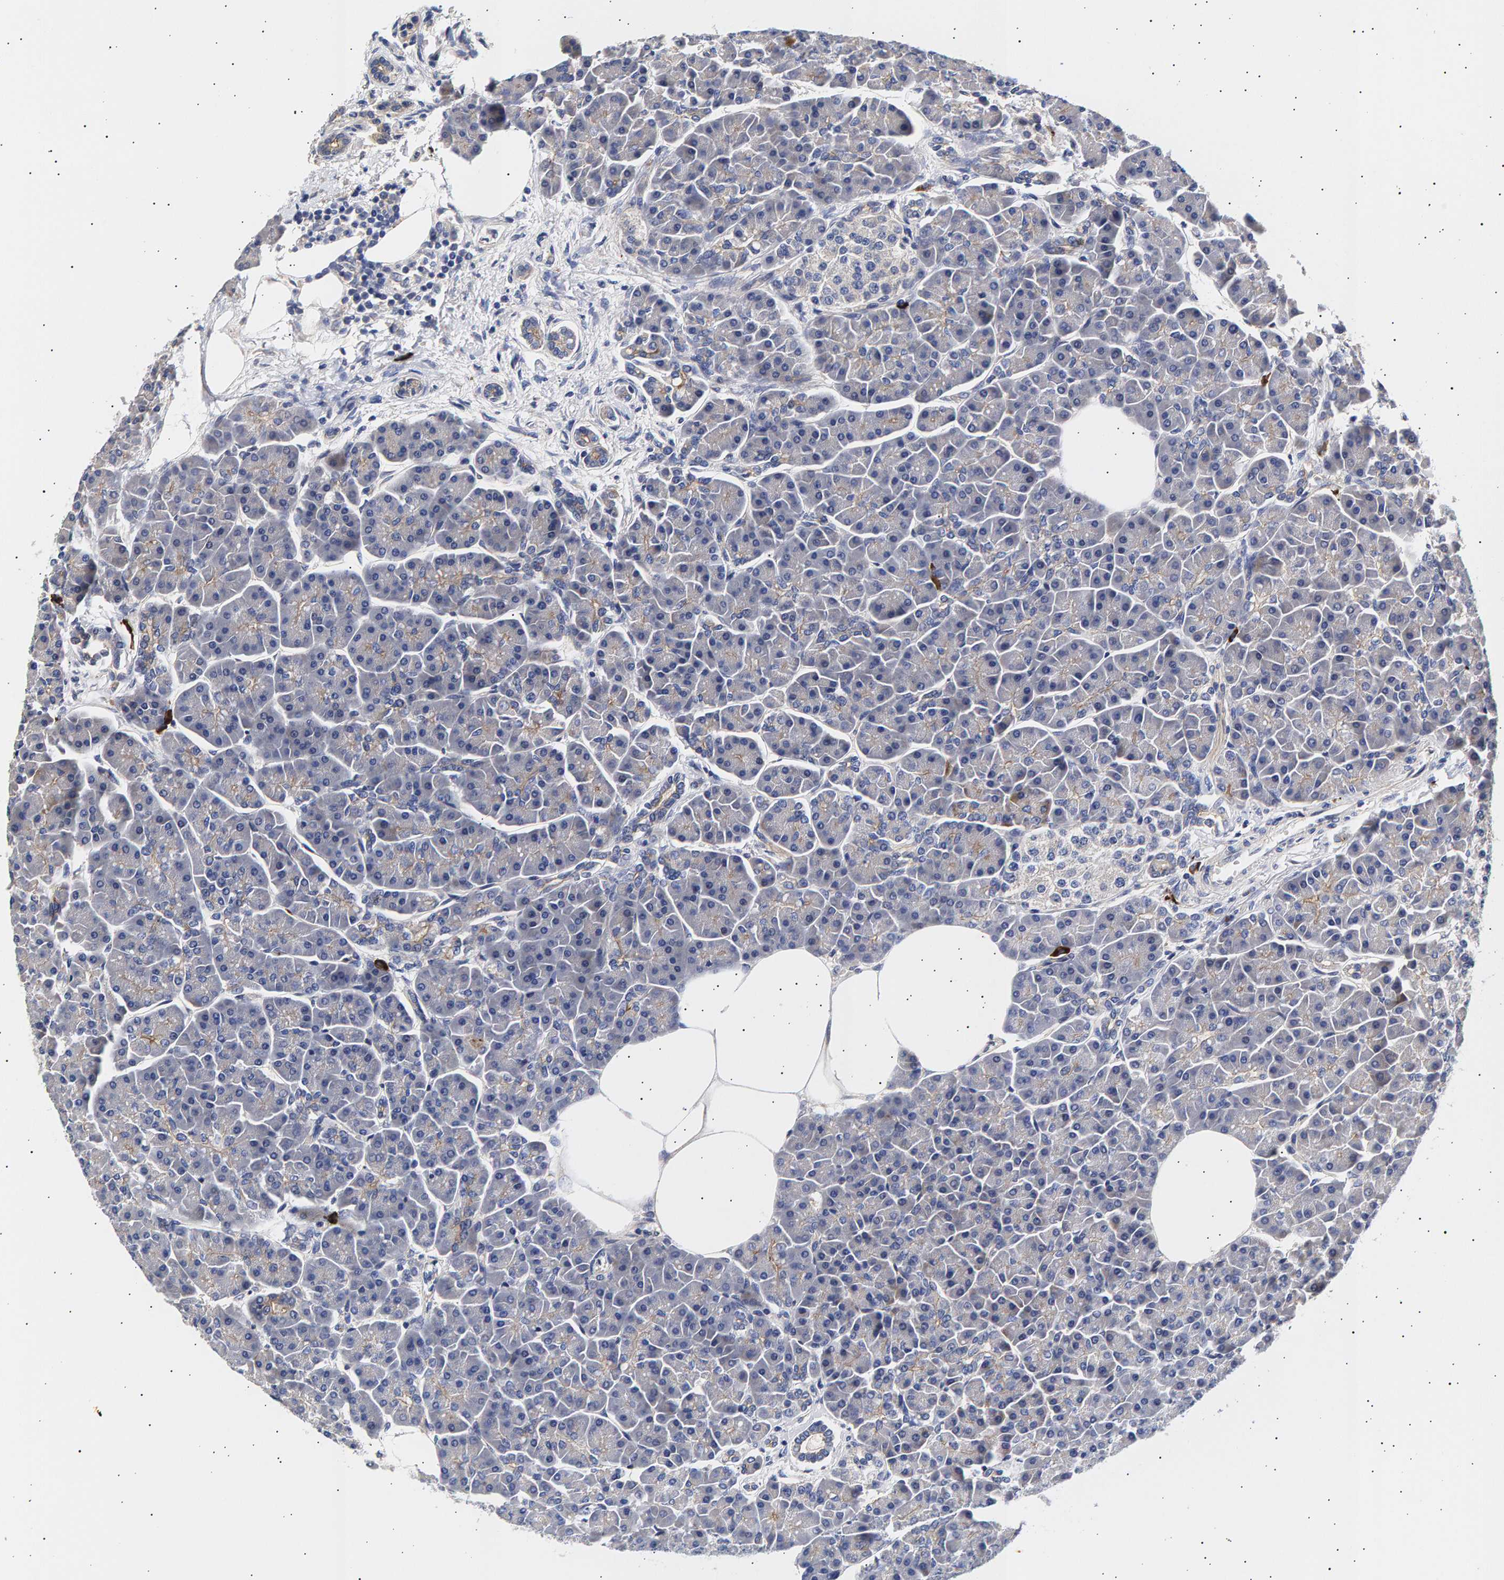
{"staining": {"intensity": "moderate", "quantity": "<25%", "location": "cytoplasmic/membranous"}, "tissue": "pancreas", "cell_type": "Exocrine glandular cells", "image_type": "normal", "snomed": [{"axis": "morphology", "description": "Normal tissue, NOS"}, {"axis": "topography", "description": "Pancreas"}], "caption": "This micrograph displays immunohistochemistry staining of benign pancreas, with low moderate cytoplasmic/membranous expression in approximately <25% of exocrine glandular cells.", "gene": "ANKRD40", "patient": {"sex": "female", "age": 70}}